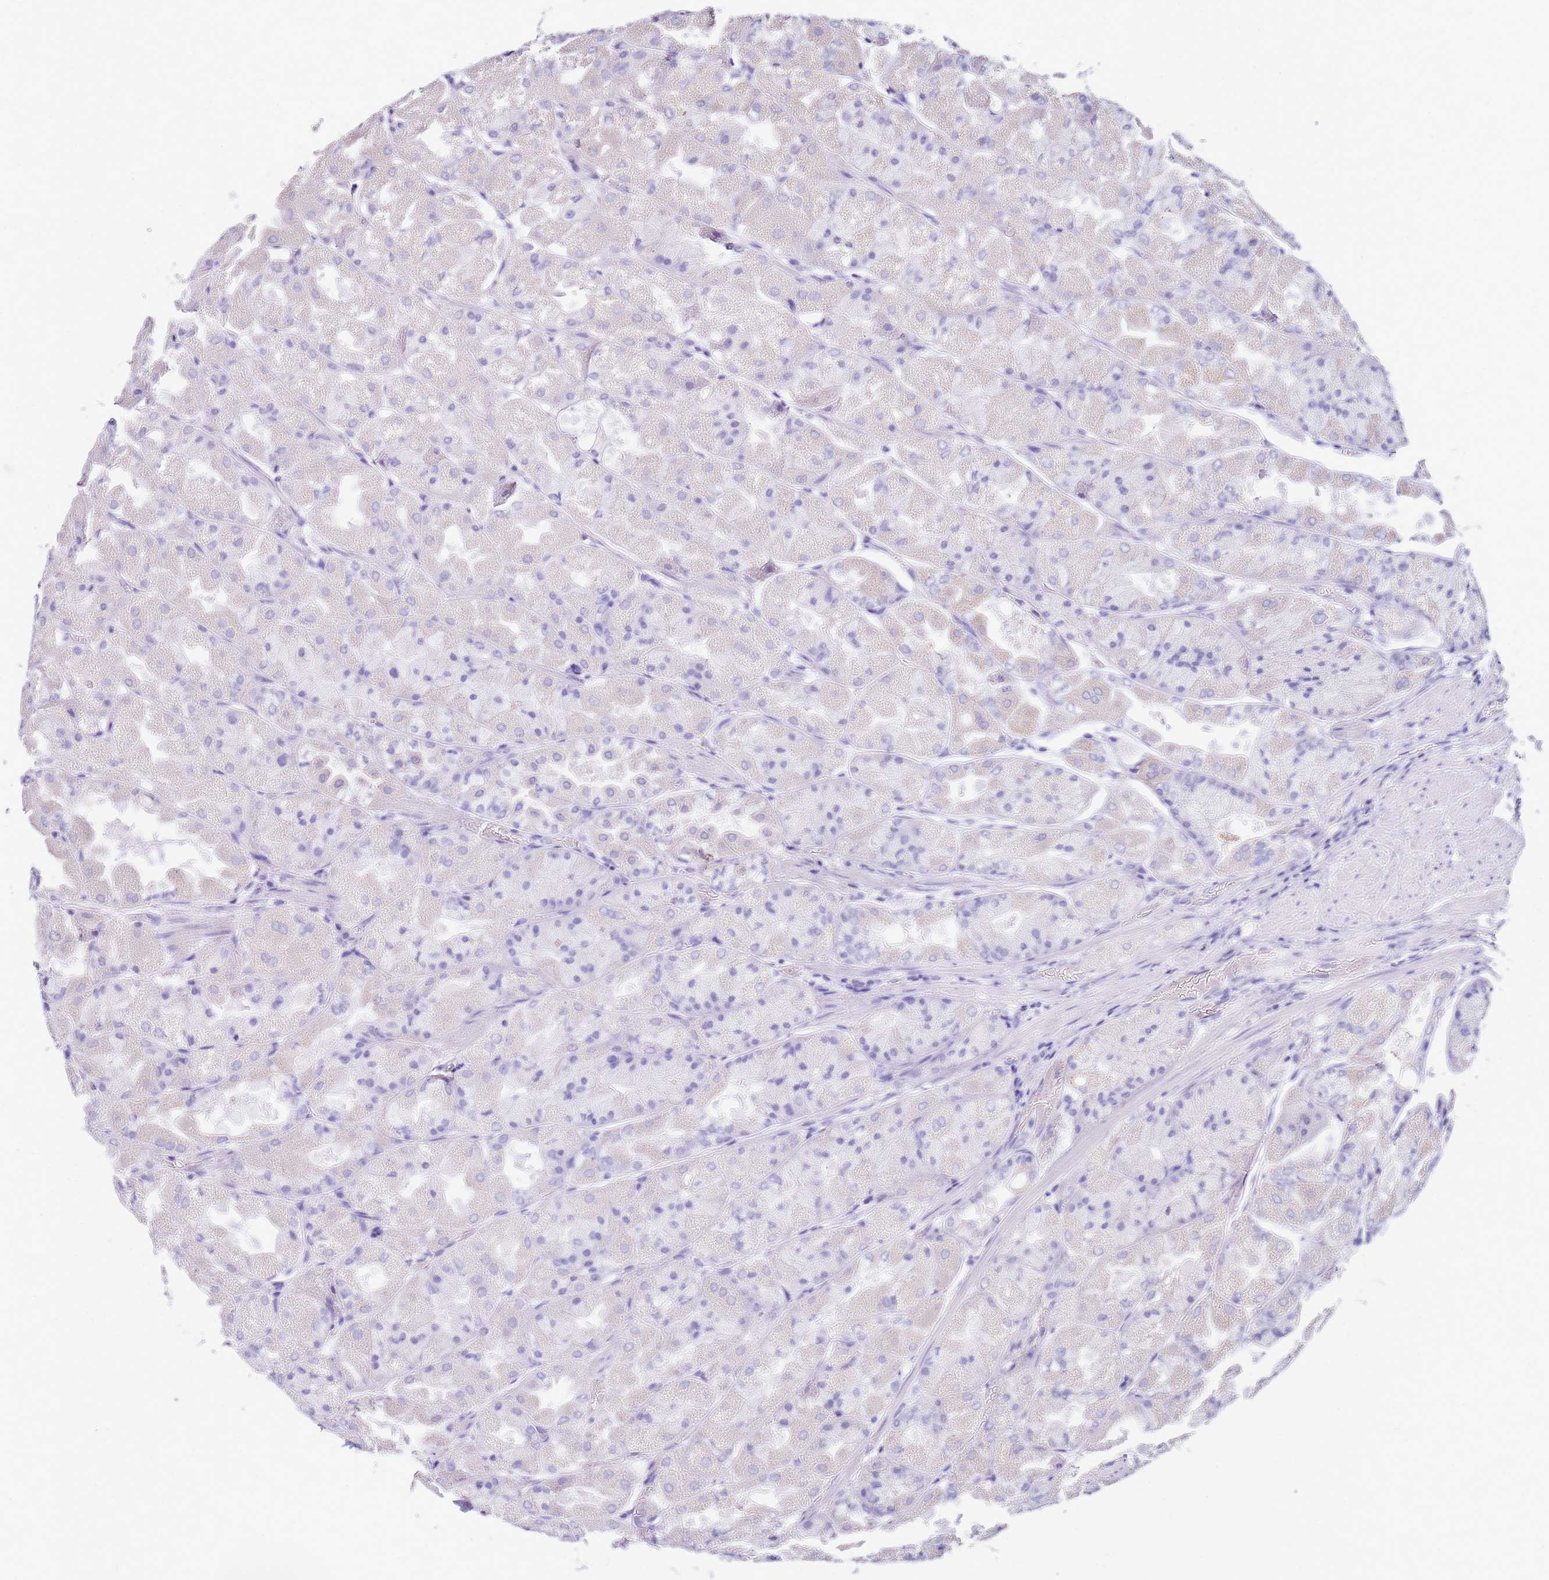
{"staining": {"intensity": "negative", "quantity": "none", "location": "none"}, "tissue": "stomach", "cell_type": "Glandular cells", "image_type": "normal", "snomed": [{"axis": "morphology", "description": "Normal tissue, NOS"}, {"axis": "topography", "description": "Stomach"}], "caption": "Immunohistochemical staining of benign stomach reveals no significant expression in glandular cells.", "gene": "PTBP2", "patient": {"sex": "female", "age": 61}}